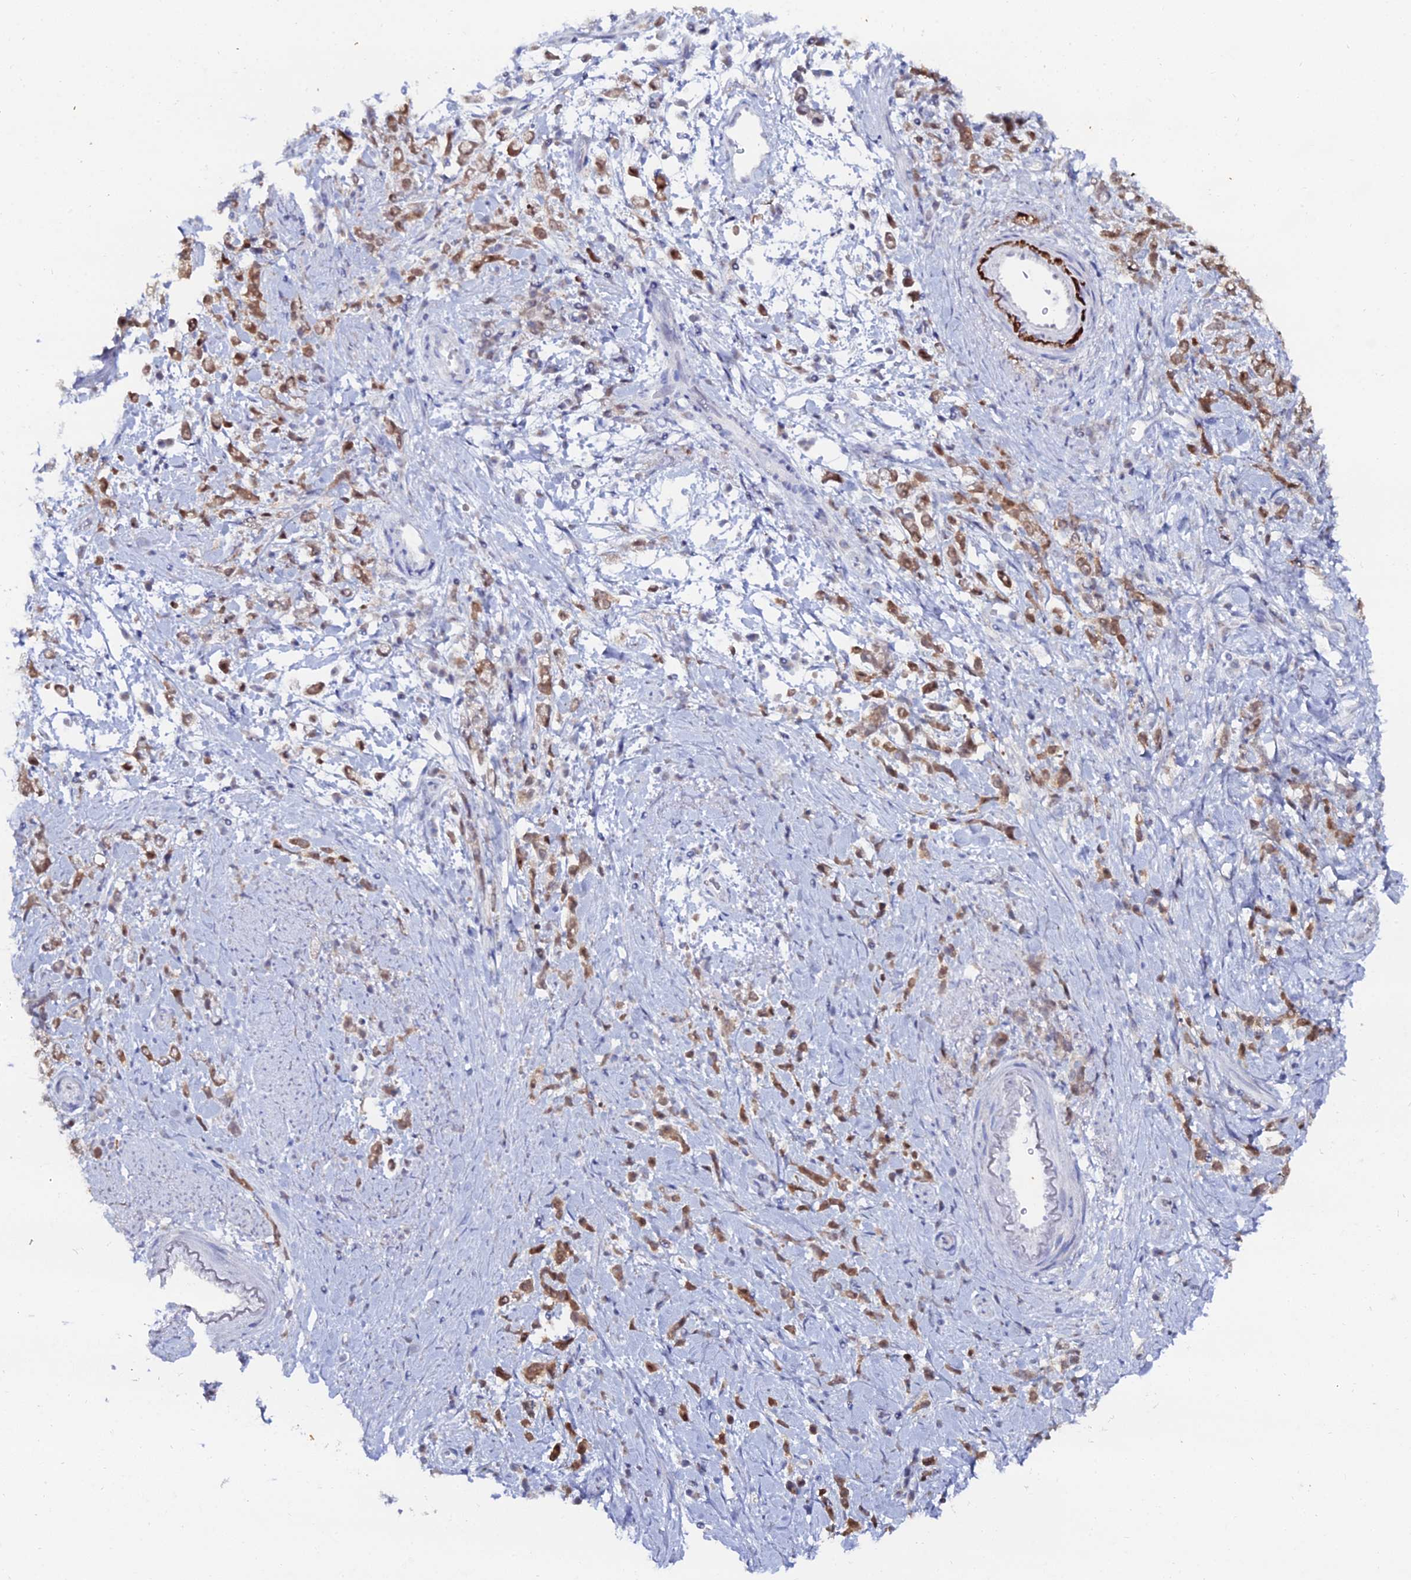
{"staining": {"intensity": "moderate", "quantity": ">75%", "location": "cytoplasmic/membranous,nuclear"}, "tissue": "stomach cancer", "cell_type": "Tumor cells", "image_type": "cancer", "snomed": [{"axis": "morphology", "description": "Adenocarcinoma, NOS"}, {"axis": "topography", "description": "Stomach"}], "caption": "Stomach adenocarcinoma stained with DAB IHC shows medium levels of moderate cytoplasmic/membranous and nuclear staining in about >75% of tumor cells.", "gene": "THAP4", "patient": {"sex": "female", "age": 60}}